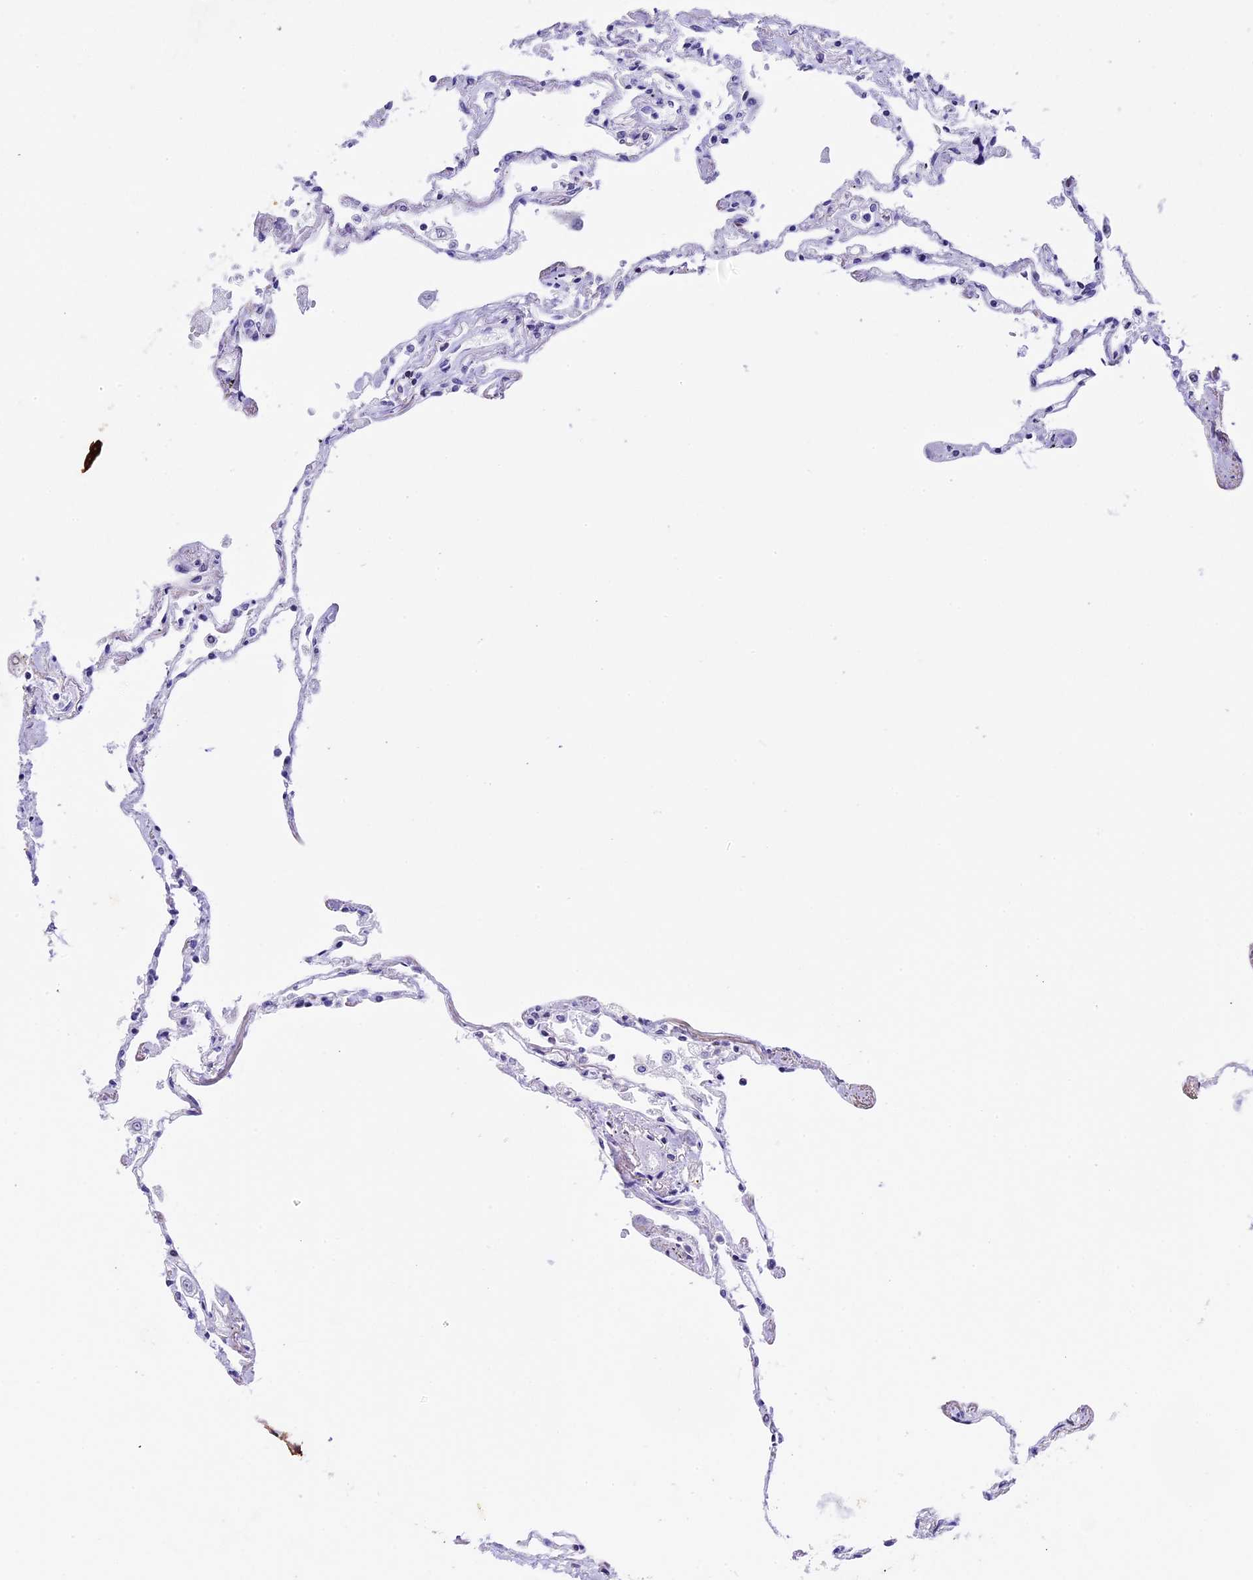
{"staining": {"intensity": "weak", "quantity": "<25%", "location": "cytoplasmic/membranous"}, "tissue": "lung", "cell_type": "Alveolar cells", "image_type": "normal", "snomed": [{"axis": "morphology", "description": "Normal tissue, NOS"}, {"axis": "topography", "description": "Lung"}], "caption": "Alveolar cells are negative for brown protein staining in unremarkable lung.", "gene": "TFAM", "patient": {"sex": "female", "age": 67}}